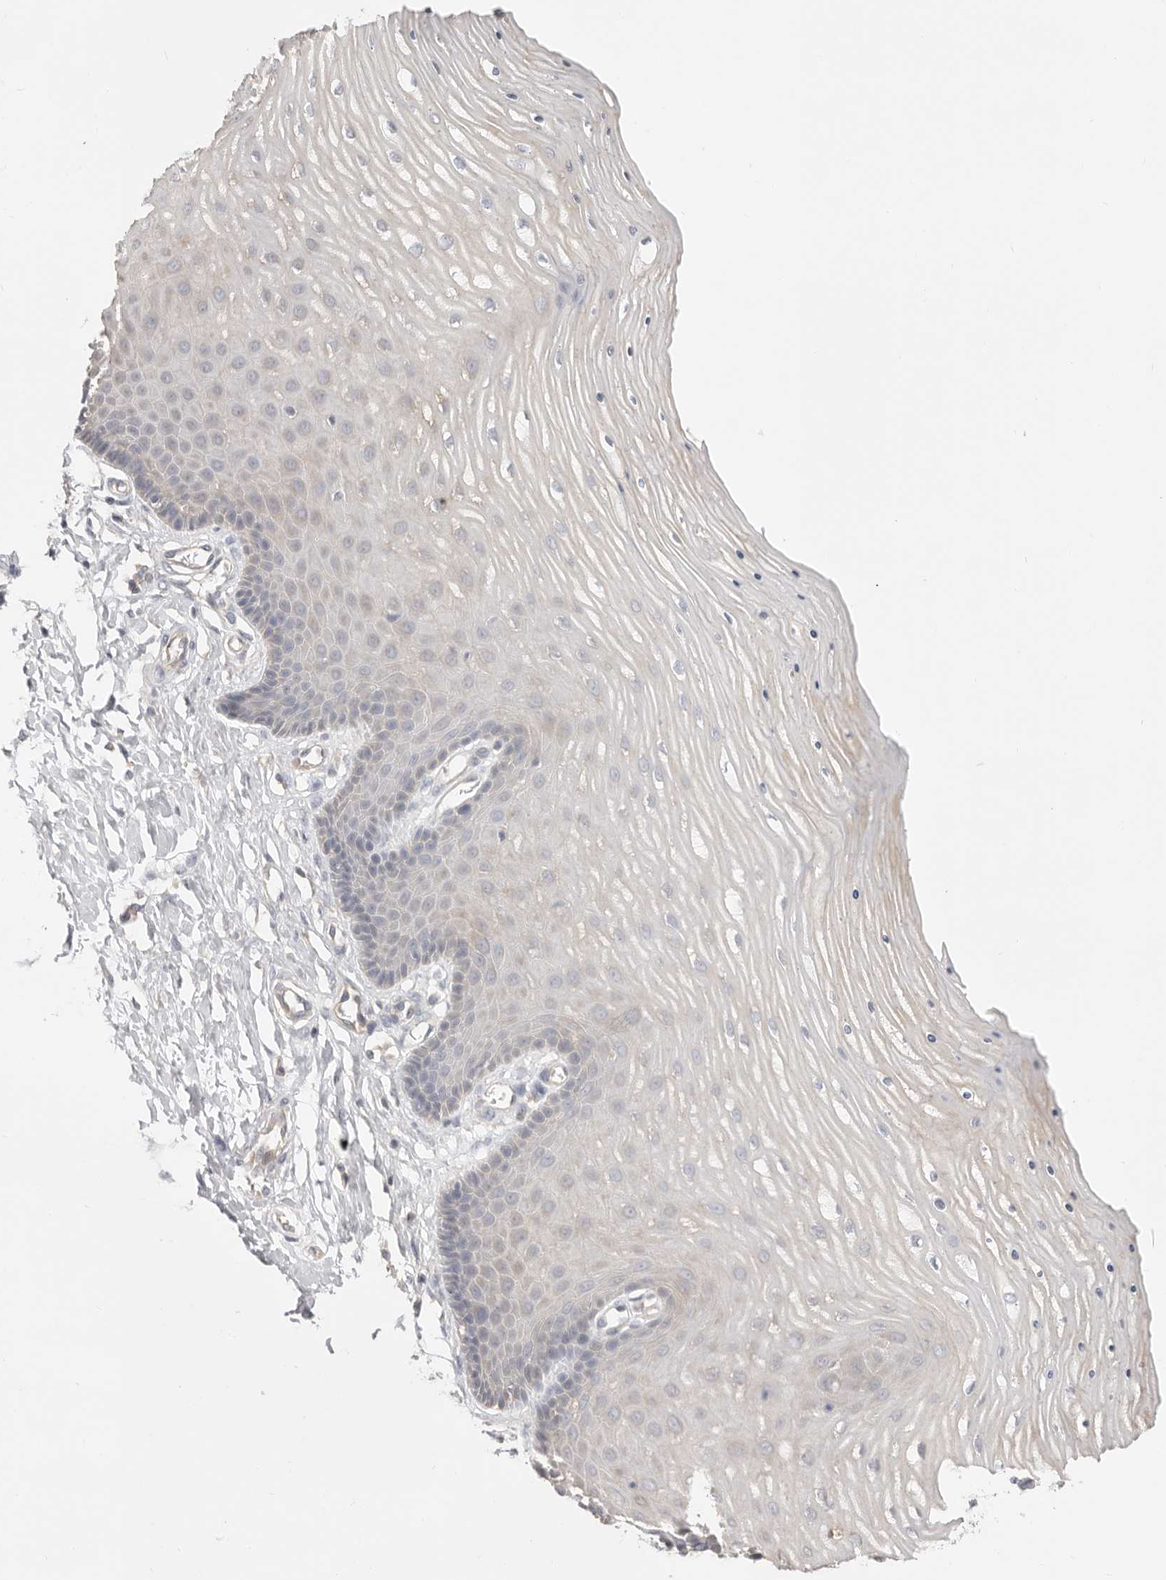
{"staining": {"intensity": "moderate", "quantity": ">75%", "location": "cytoplasmic/membranous"}, "tissue": "cervix", "cell_type": "Glandular cells", "image_type": "normal", "snomed": [{"axis": "morphology", "description": "Normal tissue, NOS"}, {"axis": "topography", "description": "Cervix"}], "caption": "Protein expression analysis of benign cervix exhibits moderate cytoplasmic/membranous staining in about >75% of glandular cells.", "gene": "USH1C", "patient": {"sex": "female", "age": 55}}